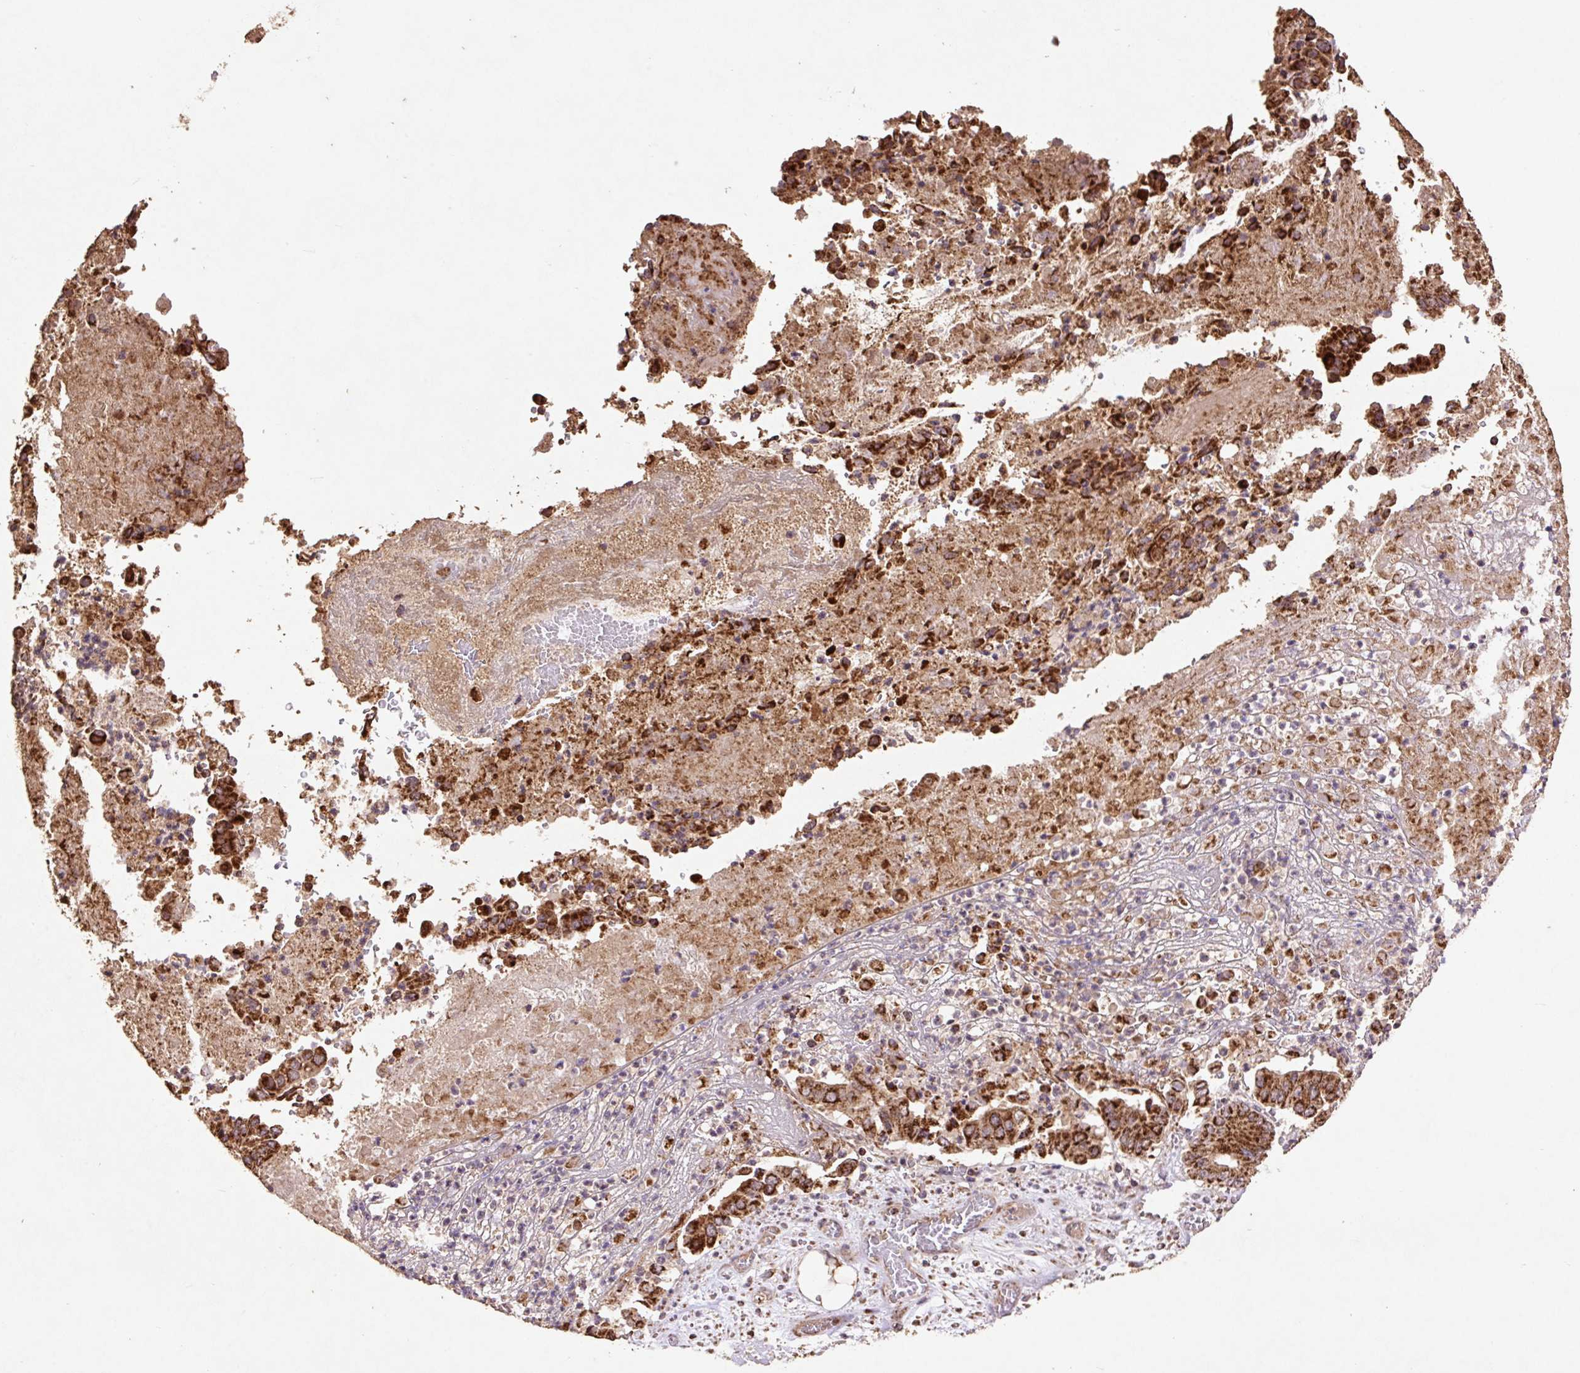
{"staining": {"intensity": "strong", "quantity": ">75%", "location": "cytoplasmic/membranous"}, "tissue": "pancreatic cancer", "cell_type": "Tumor cells", "image_type": "cancer", "snomed": [{"axis": "morphology", "description": "Adenocarcinoma, NOS"}, {"axis": "topography", "description": "Pancreas"}], "caption": "Immunohistochemistry histopathology image of neoplastic tissue: human pancreatic cancer (adenocarcinoma) stained using IHC demonstrates high levels of strong protein expression localized specifically in the cytoplasmic/membranous of tumor cells, appearing as a cytoplasmic/membranous brown color.", "gene": "ATP5F1A", "patient": {"sex": "female", "age": 77}}